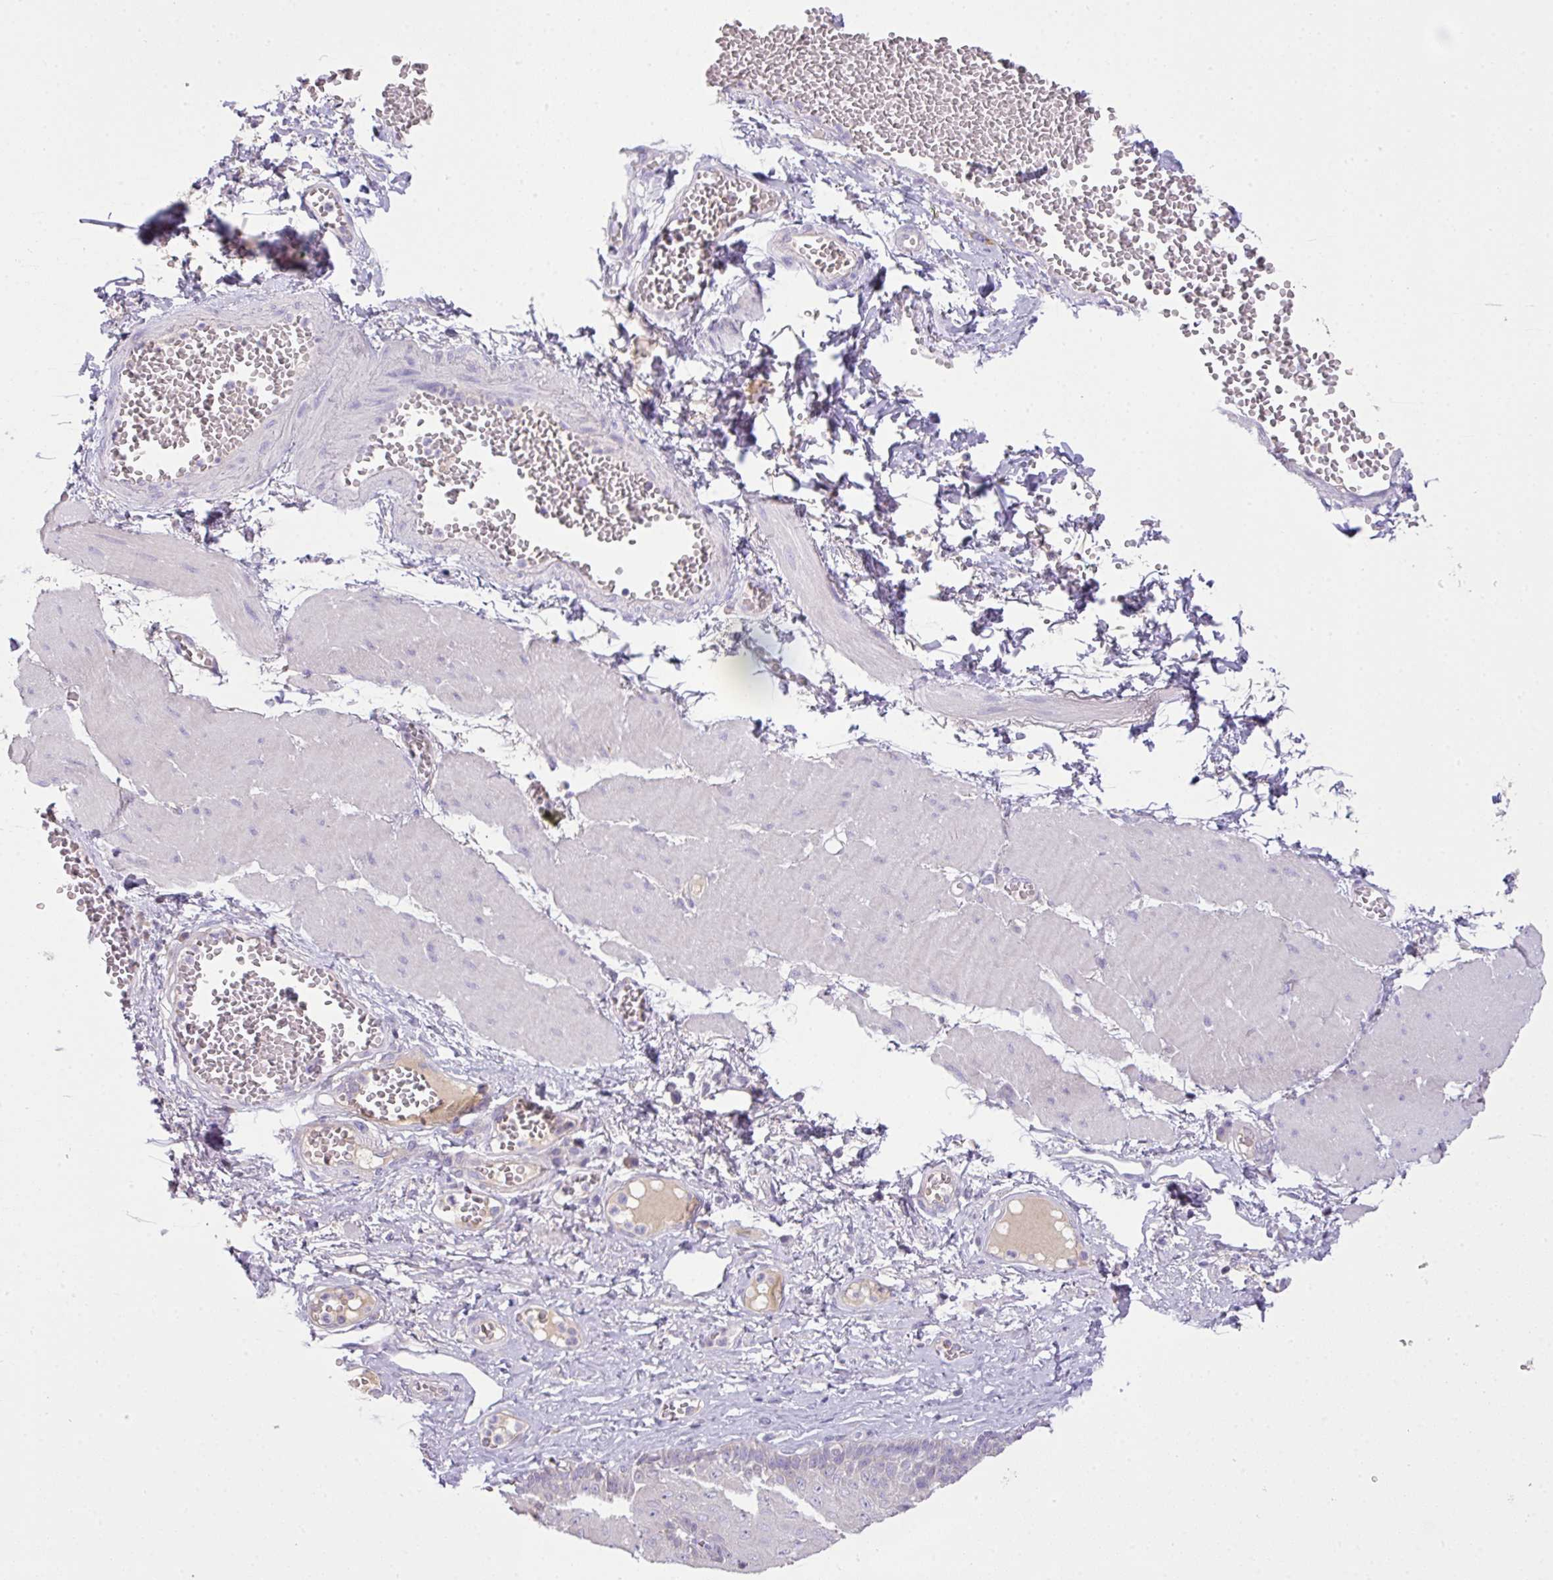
{"staining": {"intensity": "negative", "quantity": "none", "location": "none"}, "tissue": "esophagus", "cell_type": "Squamous epithelial cells", "image_type": "normal", "snomed": [{"axis": "morphology", "description": "Normal tissue, NOS"}, {"axis": "topography", "description": "Esophagus"}], "caption": "Squamous epithelial cells show no significant staining in benign esophagus. Nuclei are stained in blue.", "gene": "OR6C6", "patient": {"sex": "male", "age": 60}}